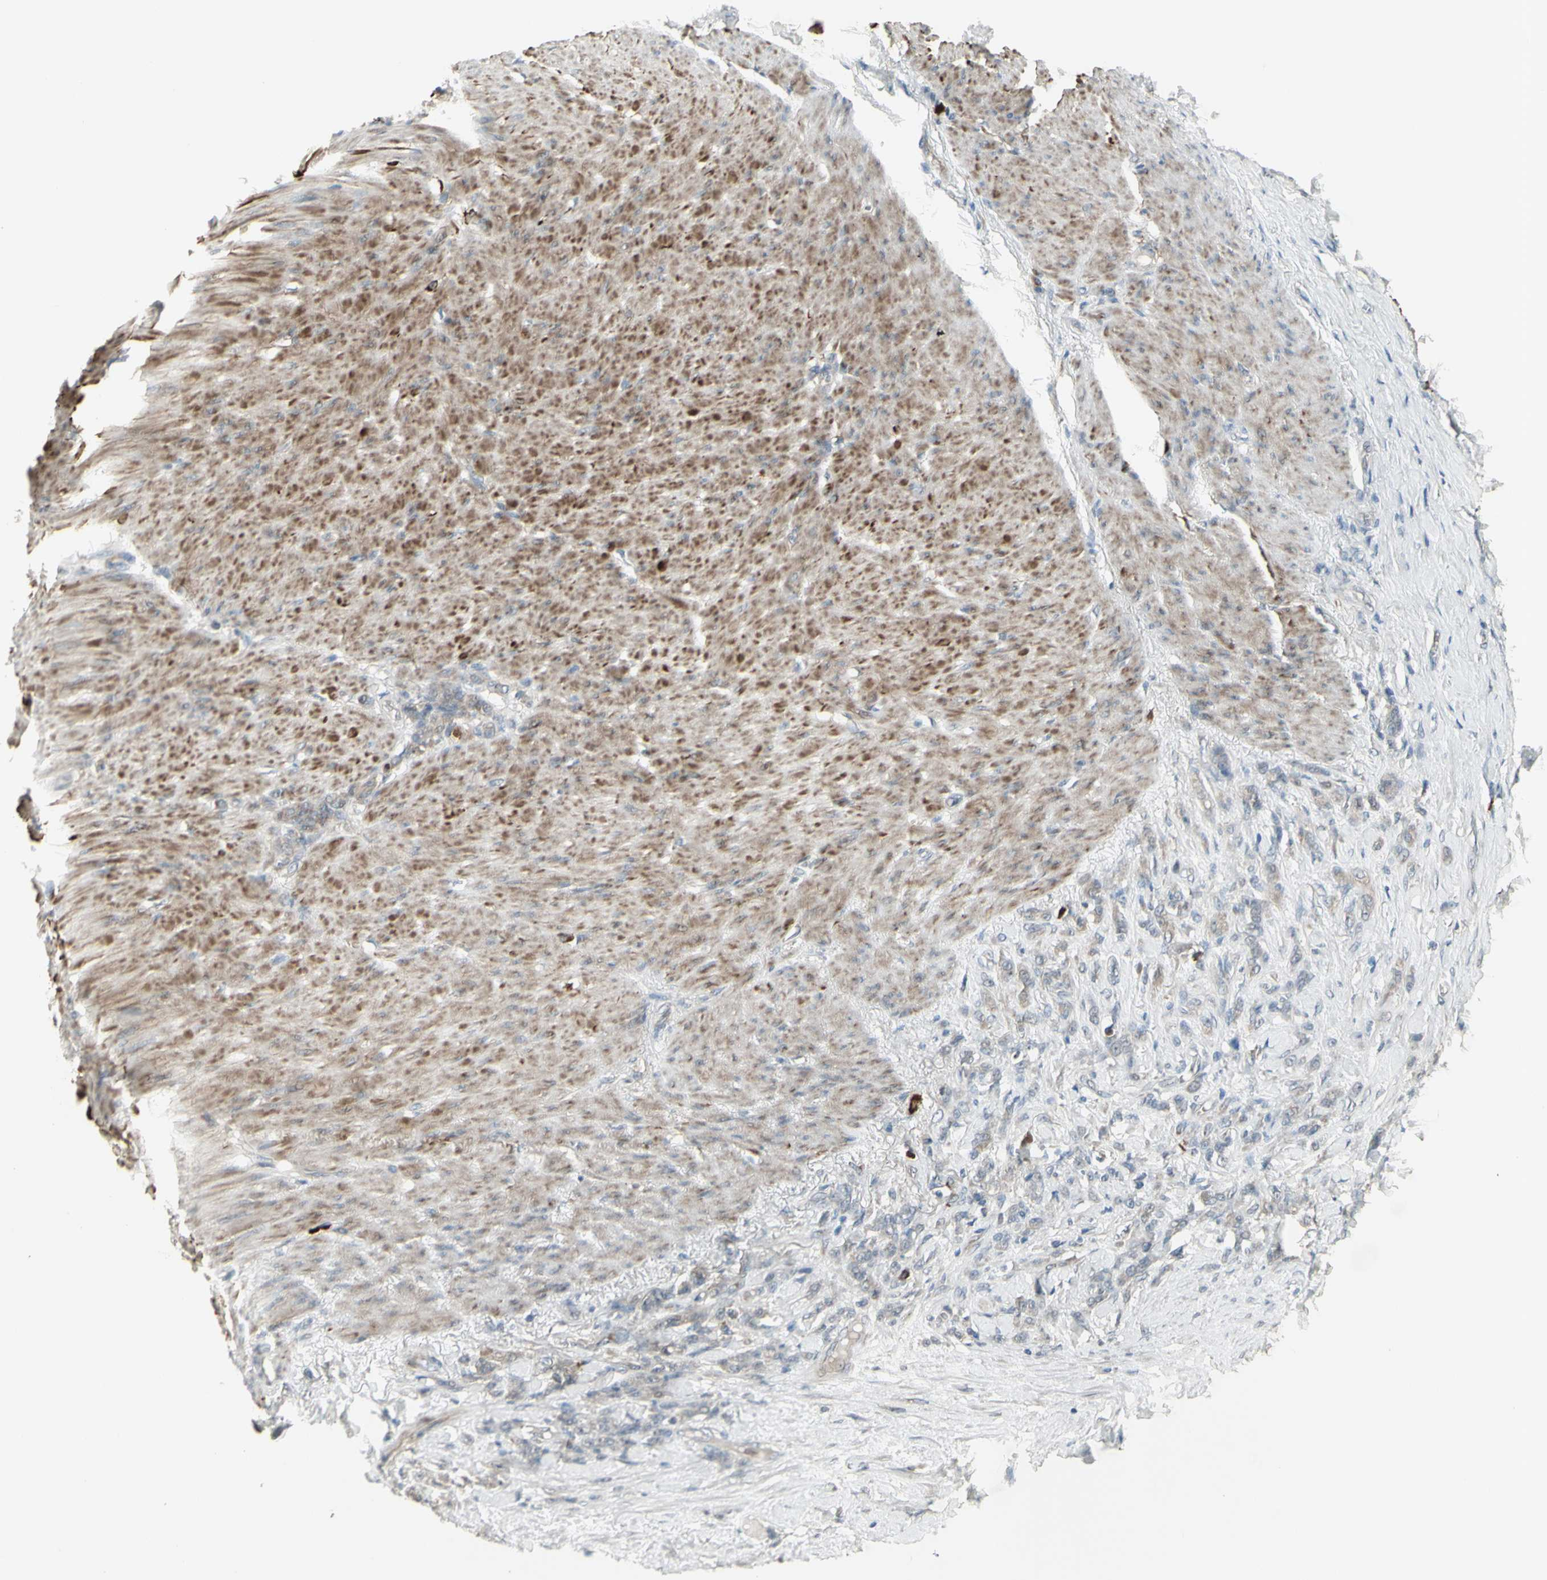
{"staining": {"intensity": "weak", "quantity": ">75%", "location": "cytoplasmic/membranous"}, "tissue": "stomach cancer", "cell_type": "Tumor cells", "image_type": "cancer", "snomed": [{"axis": "morphology", "description": "Adenocarcinoma, NOS"}, {"axis": "topography", "description": "Stomach"}], "caption": "This histopathology image shows immunohistochemistry staining of stomach cancer (adenocarcinoma), with low weak cytoplasmic/membranous expression in approximately >75% of tumor cells.", "gene": "GRAMD1B", "patient": {"sex": "male", "age": 82}}